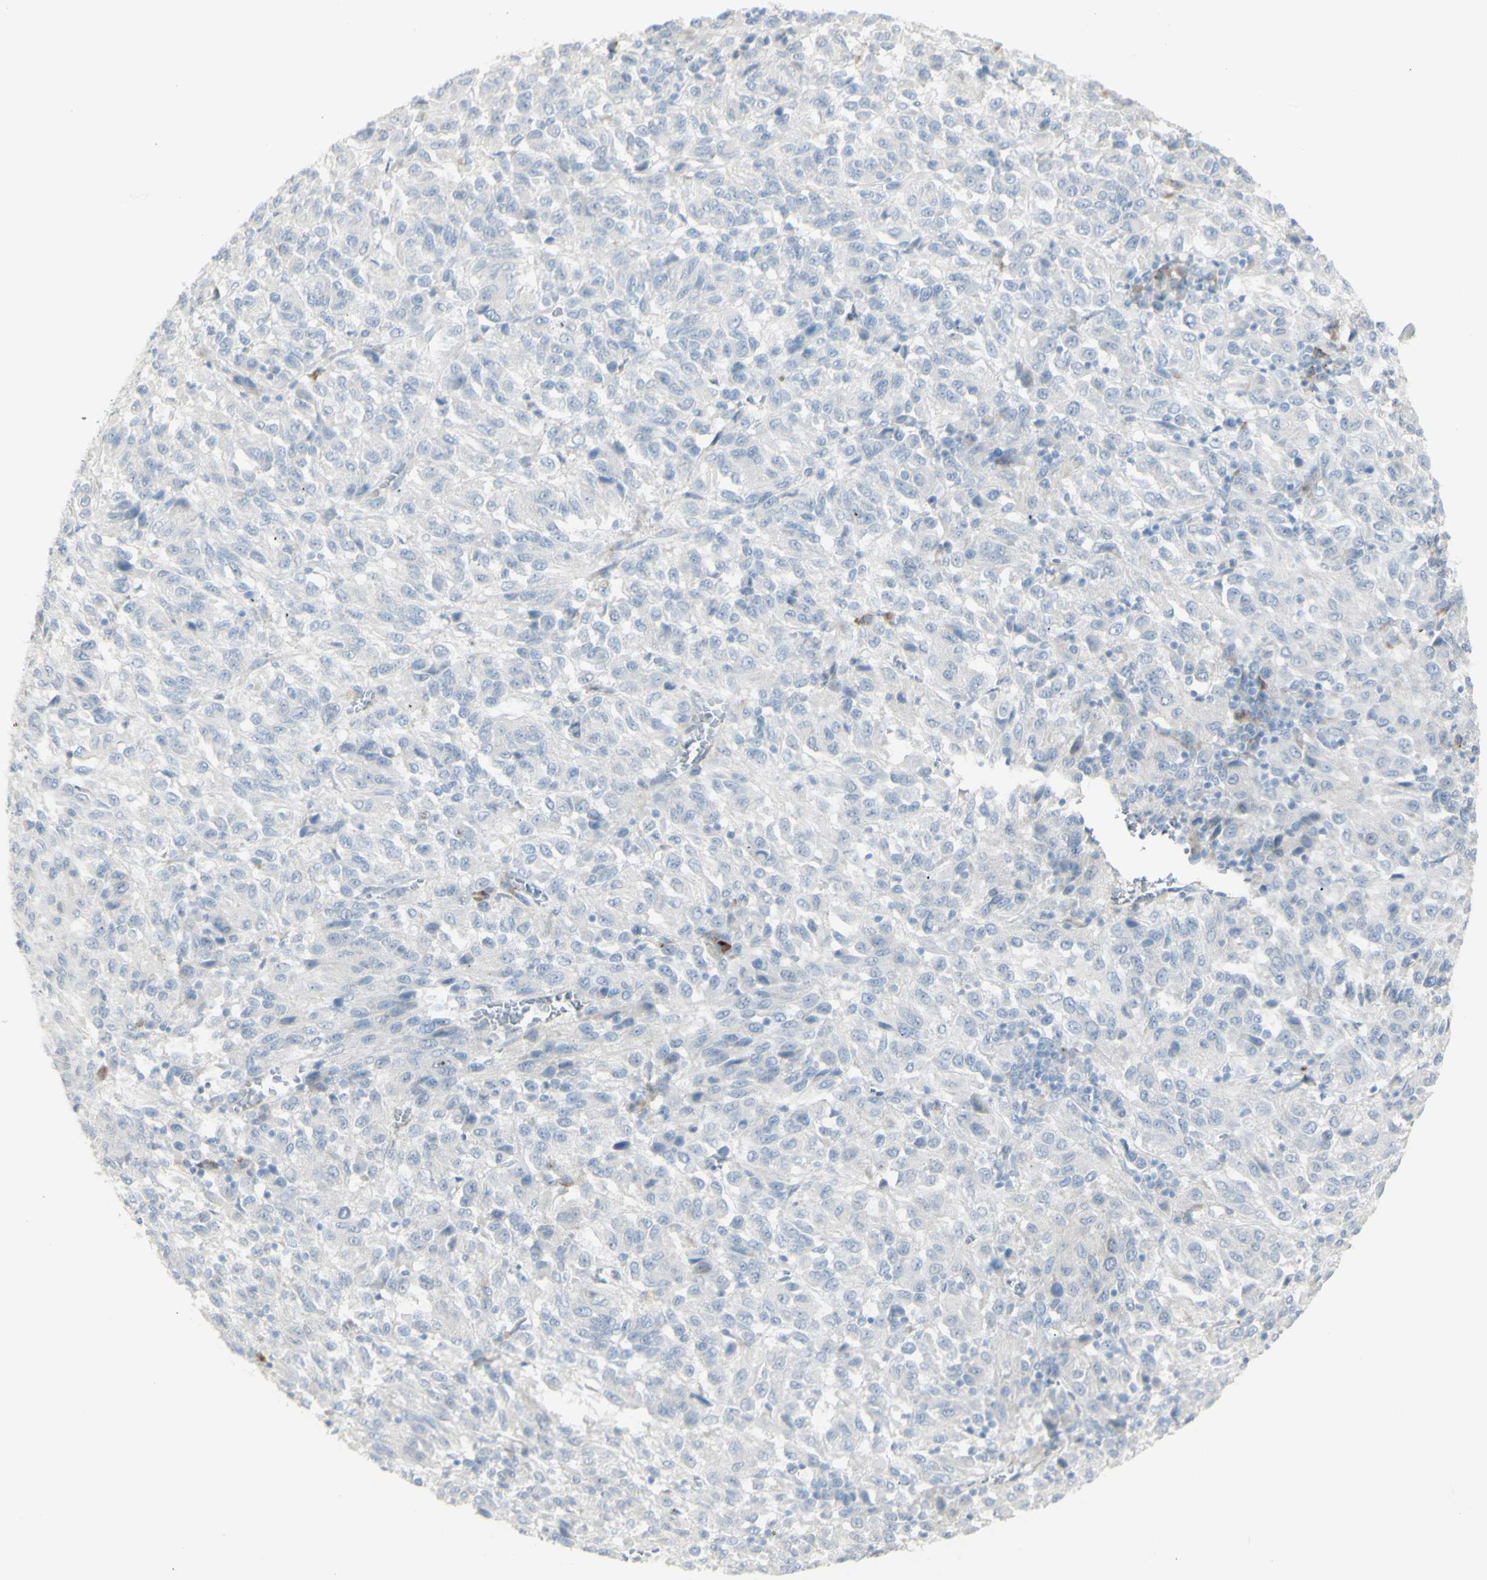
{"staining": {"intensity": "negative", "quantity": "none", "location": "none"}, "tissue": "melanoma", "cell_type": "Tumor cells", "image_type": "cancer", "snomed": [{"axis": "morphology", "description": "Malignant melanoma, Metastatic site"}, {"axis": "topography", "description": "Lung"}], "caption": "Malignant melanoma (metastatic site) stained for a protein using IHC displays no positivity tumor cells.", "gene": "NDST4", "patient": {"sex": "male", "age": 64}}